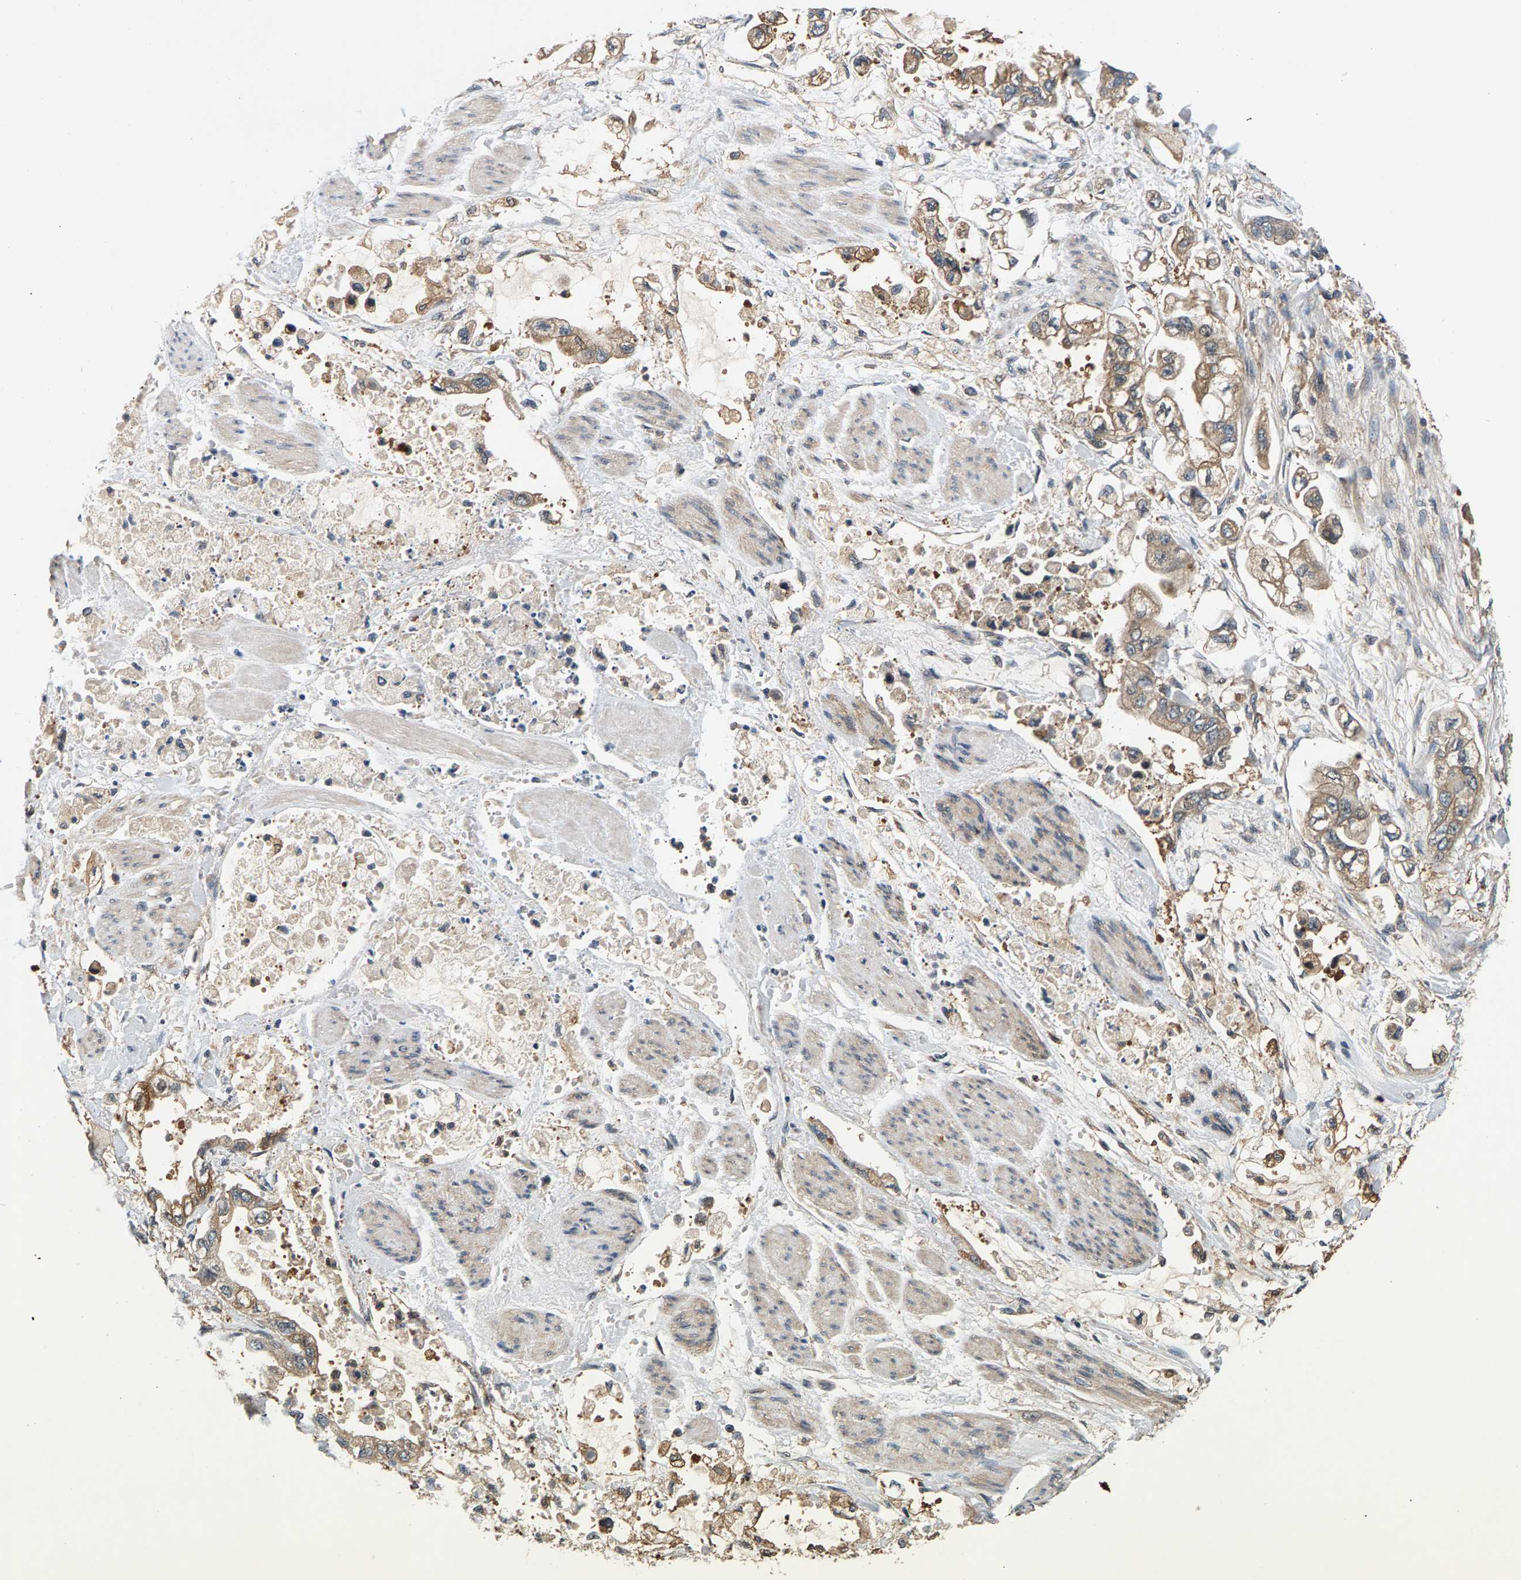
{"staining": {"intensity": "weak", "quantity": ">75%", "location": "cytoplasmic/membranous"}, "tissue": "stomach cancer", "cell_type": "Tumor cells", "image_type": "cancer", "snomed": [{"axis": "morphology", "description": "Normal tissue, NOS"}, {"axis": "morphology", "description": "Adenocarcinoma, NOS"}, {"axis": "topography", "description": "Stomach"}], "caption": "A brown stain labels weak cytoplasmic/membranous expression of a protein in adenocarcinoma (stomach) tumor cells. (brown staining indicates protein expression, while blue staining denotes nuclei).", "gene": "FAM78A", "patient": {"sex": "male", "age": 62}}